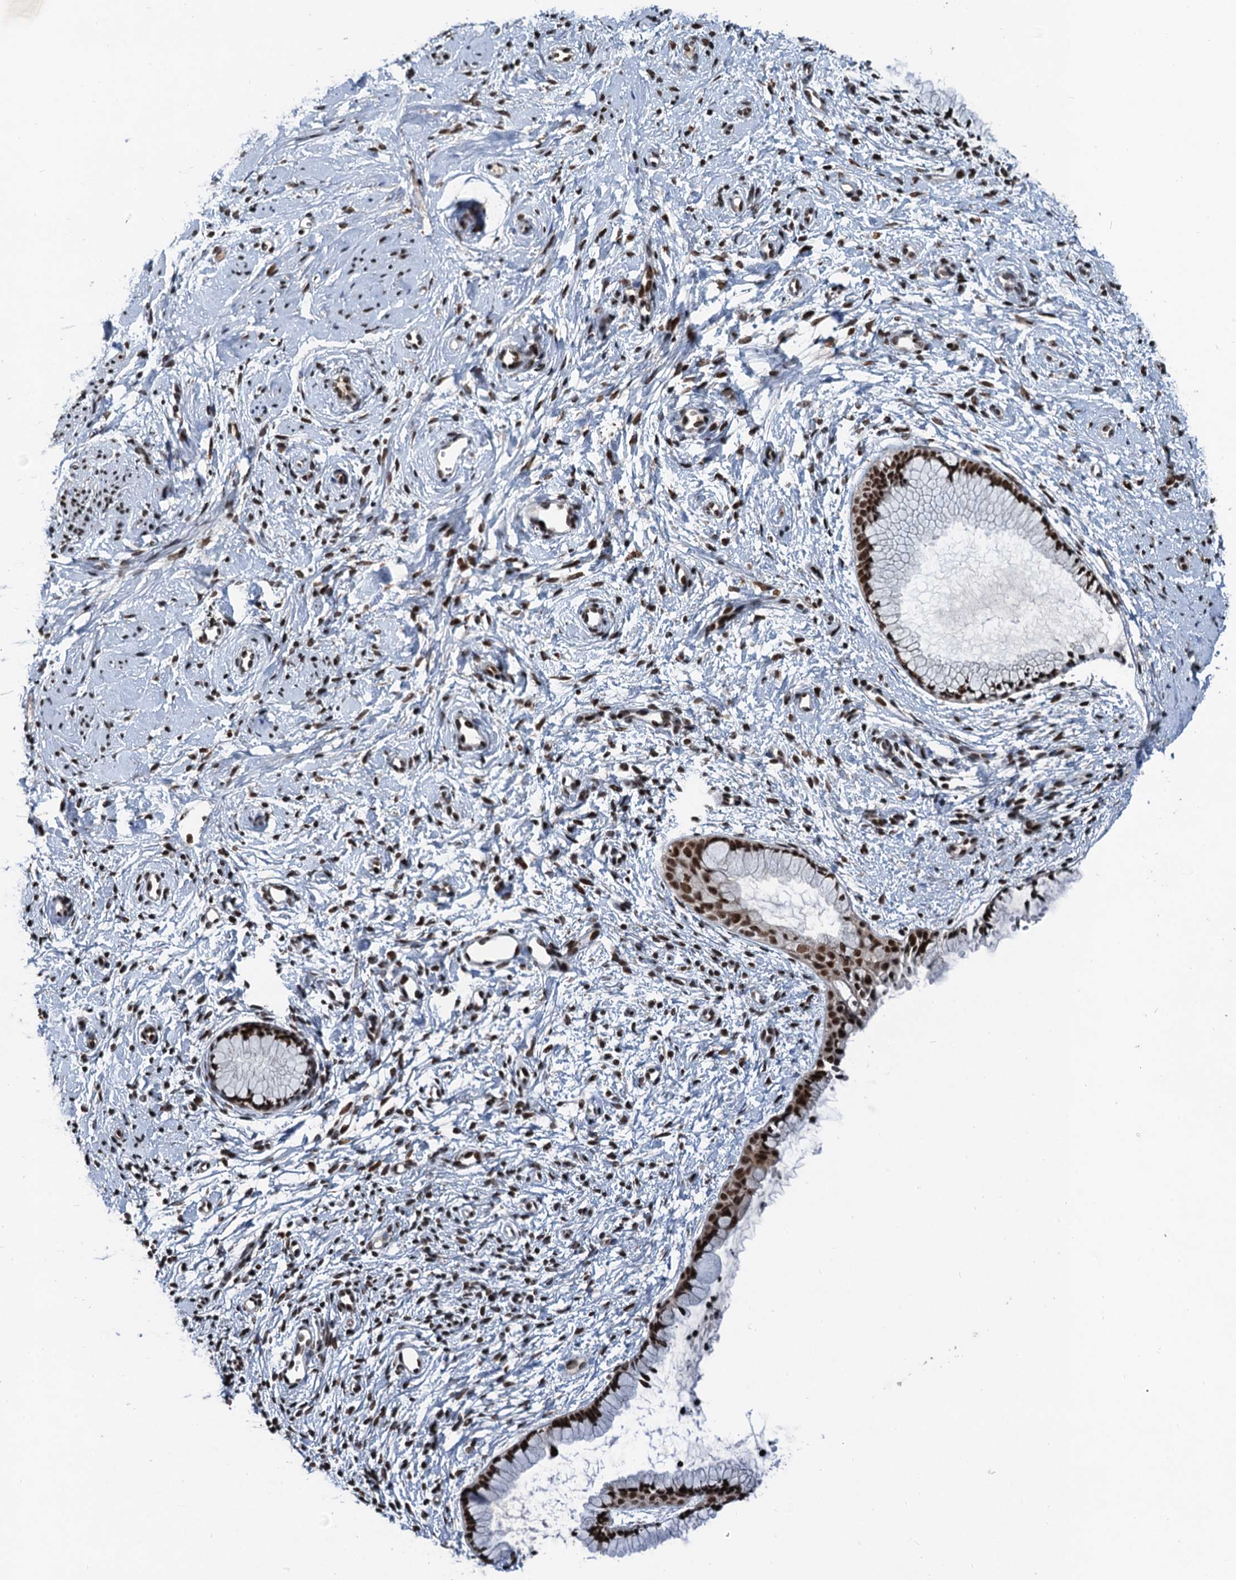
{"staining": {"intensity": "moderate", "quantity": ">75%", "location": "nuclear"}, "tissue": "cervix", "cell_type": "Glandular cells", "image_type": "normal", "snomed": [{"axis": "morphology", "description": "Normal tissue, NOS"}, {"axis": "topography", "description": "Cervix"}], "caption": "This is a photomicrograph of immunohistochemistry (IHC) staining of normal cervix, which shows moderate staining in the nuclear of glandular cells.", "gene": "FAM217B", "patient": {"sex": "female", "age": 57}}